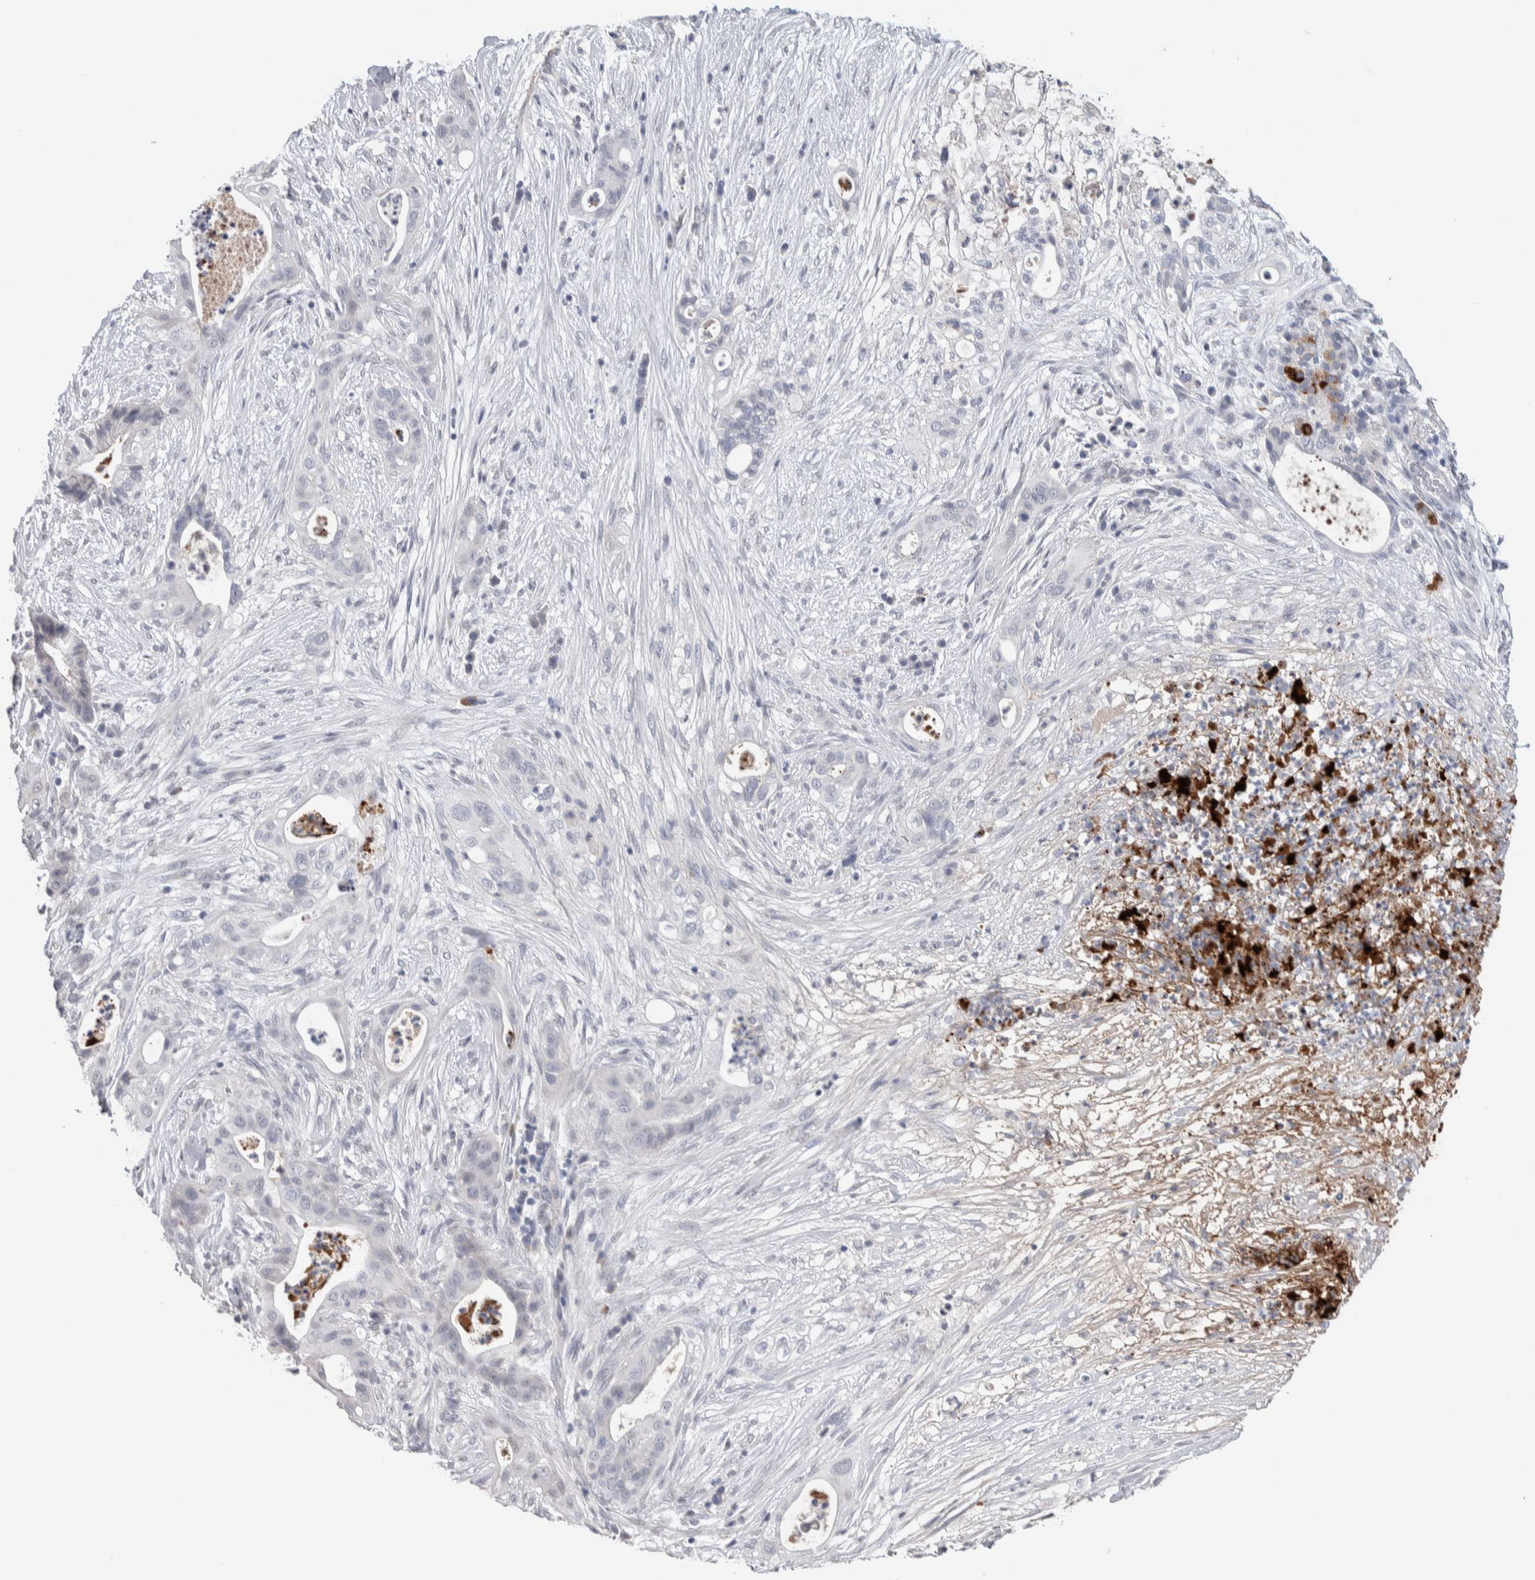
{"staining": {"intensity": "negative", "quantity": "none", "location": "none"}, "tissue": "pancreatic cancer", "cell_type": "Tumor cells", "image_type": "cancer", "snomed": [{"axis": "morphology", "description": "Adenocarcinoma, NOS"}, {"axis": "topography", "description": "Pancreas"}], "caption": "An immunohistochemistry histopathology image of adenocarcinoma (pancreatic) is shown. There is no staining in tumor cells of adenocarcinoma (pancreatic). (DAB (3,3'-diaminobenzidine) IHC visualized using brightfield microscopy, high magnification).", "gene": "TMEM102", "patient": {"sex": "male", "age": 58}}